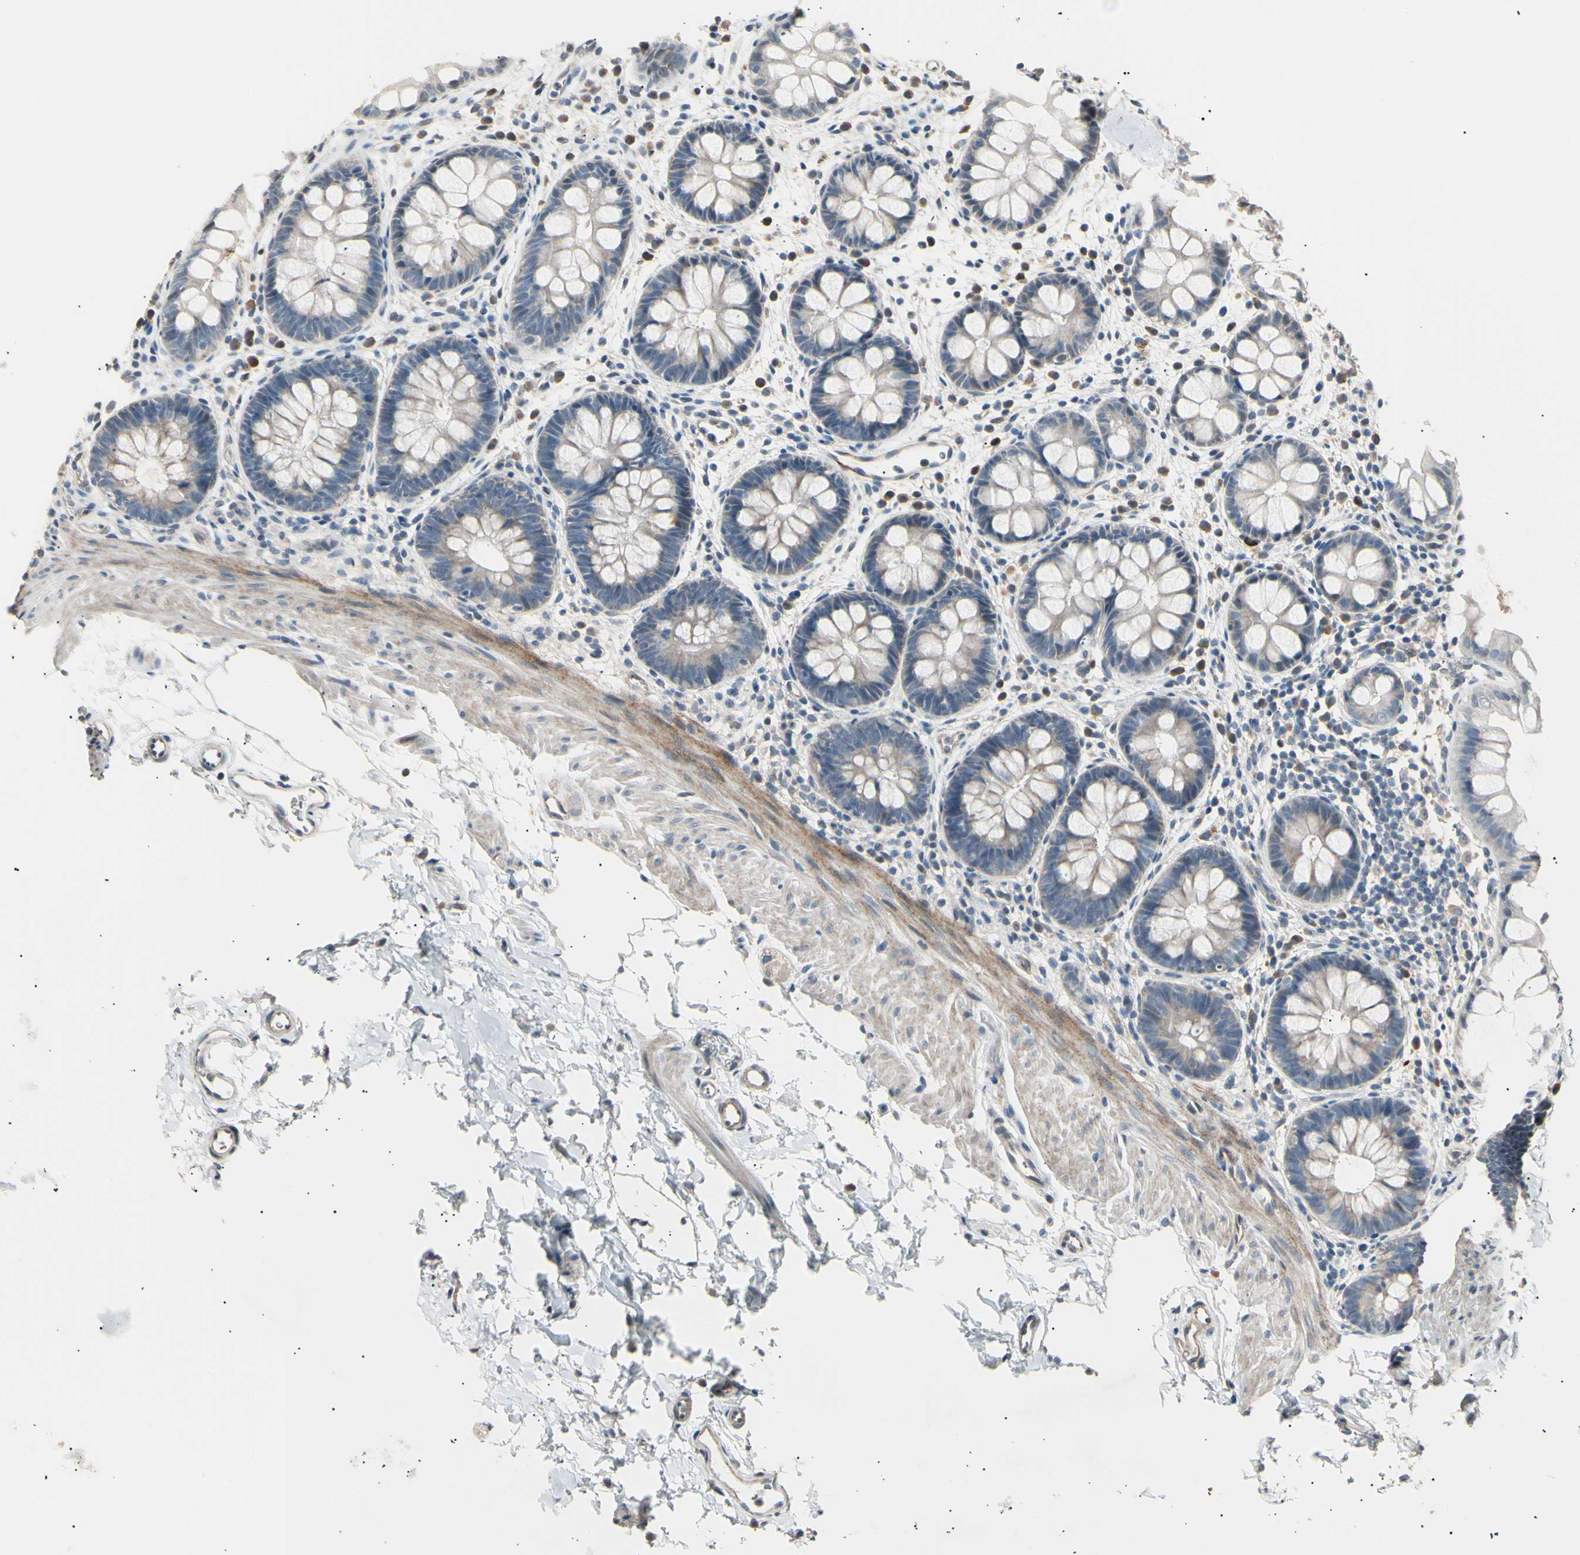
{"staining": {"intensity": "weak", "quantity": "<25%", "location": "cytoplasmic/membranous"}, "tissue": "rectum", "cell_type": "Glandular cells", "image_type": "normal", "snomed": [{"axis": "morphology", "description": "Normal tissue, NOS"}, {"axis": "topography", "description": "Rectum"}], "caption": "Human rectum stained for a protein using immunohistochemistry exhibits no expression in glandular cells.", "gene": "LDLR", "patient": {"sex": "female", "age": 24}}